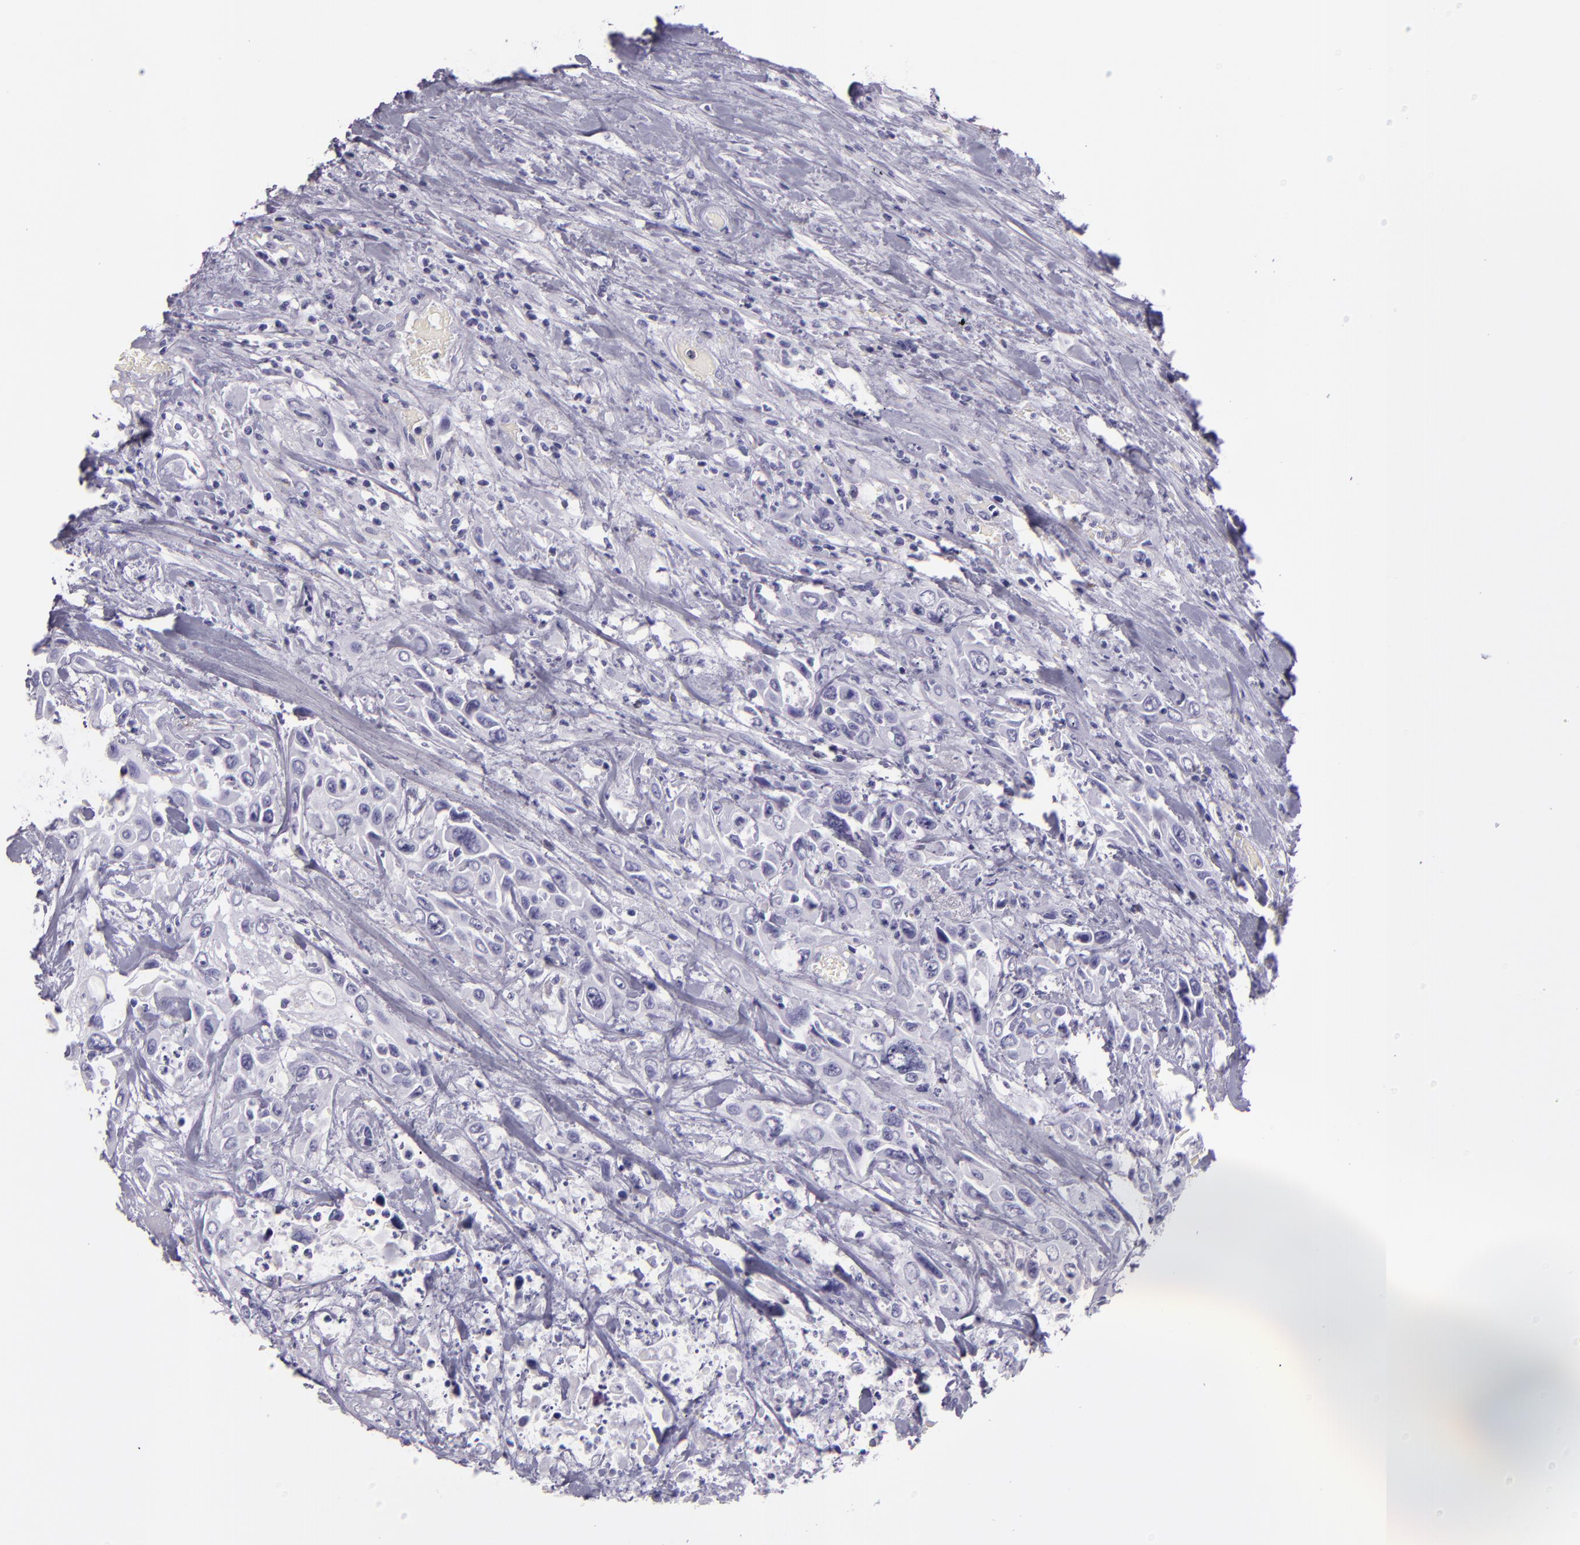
{"staining": {"intensity": "negative", "quantity": "none", "location": "none"}, "tissue": "urothelial cancer", "cell_type": "Tumor cells", "image_type": "cancer", "snomed": [{"axis": "morphology", "description": "Urothelial carcinoma, High grade"}, {"axis": "topography", "description": "Urinary bladder"}], "caption": "The IHC histopathology image has no significant staining in tumor cells of urothelial cancer tissue.", "gene": "CR2", "patient": {"sex": "female", "age": 84}}